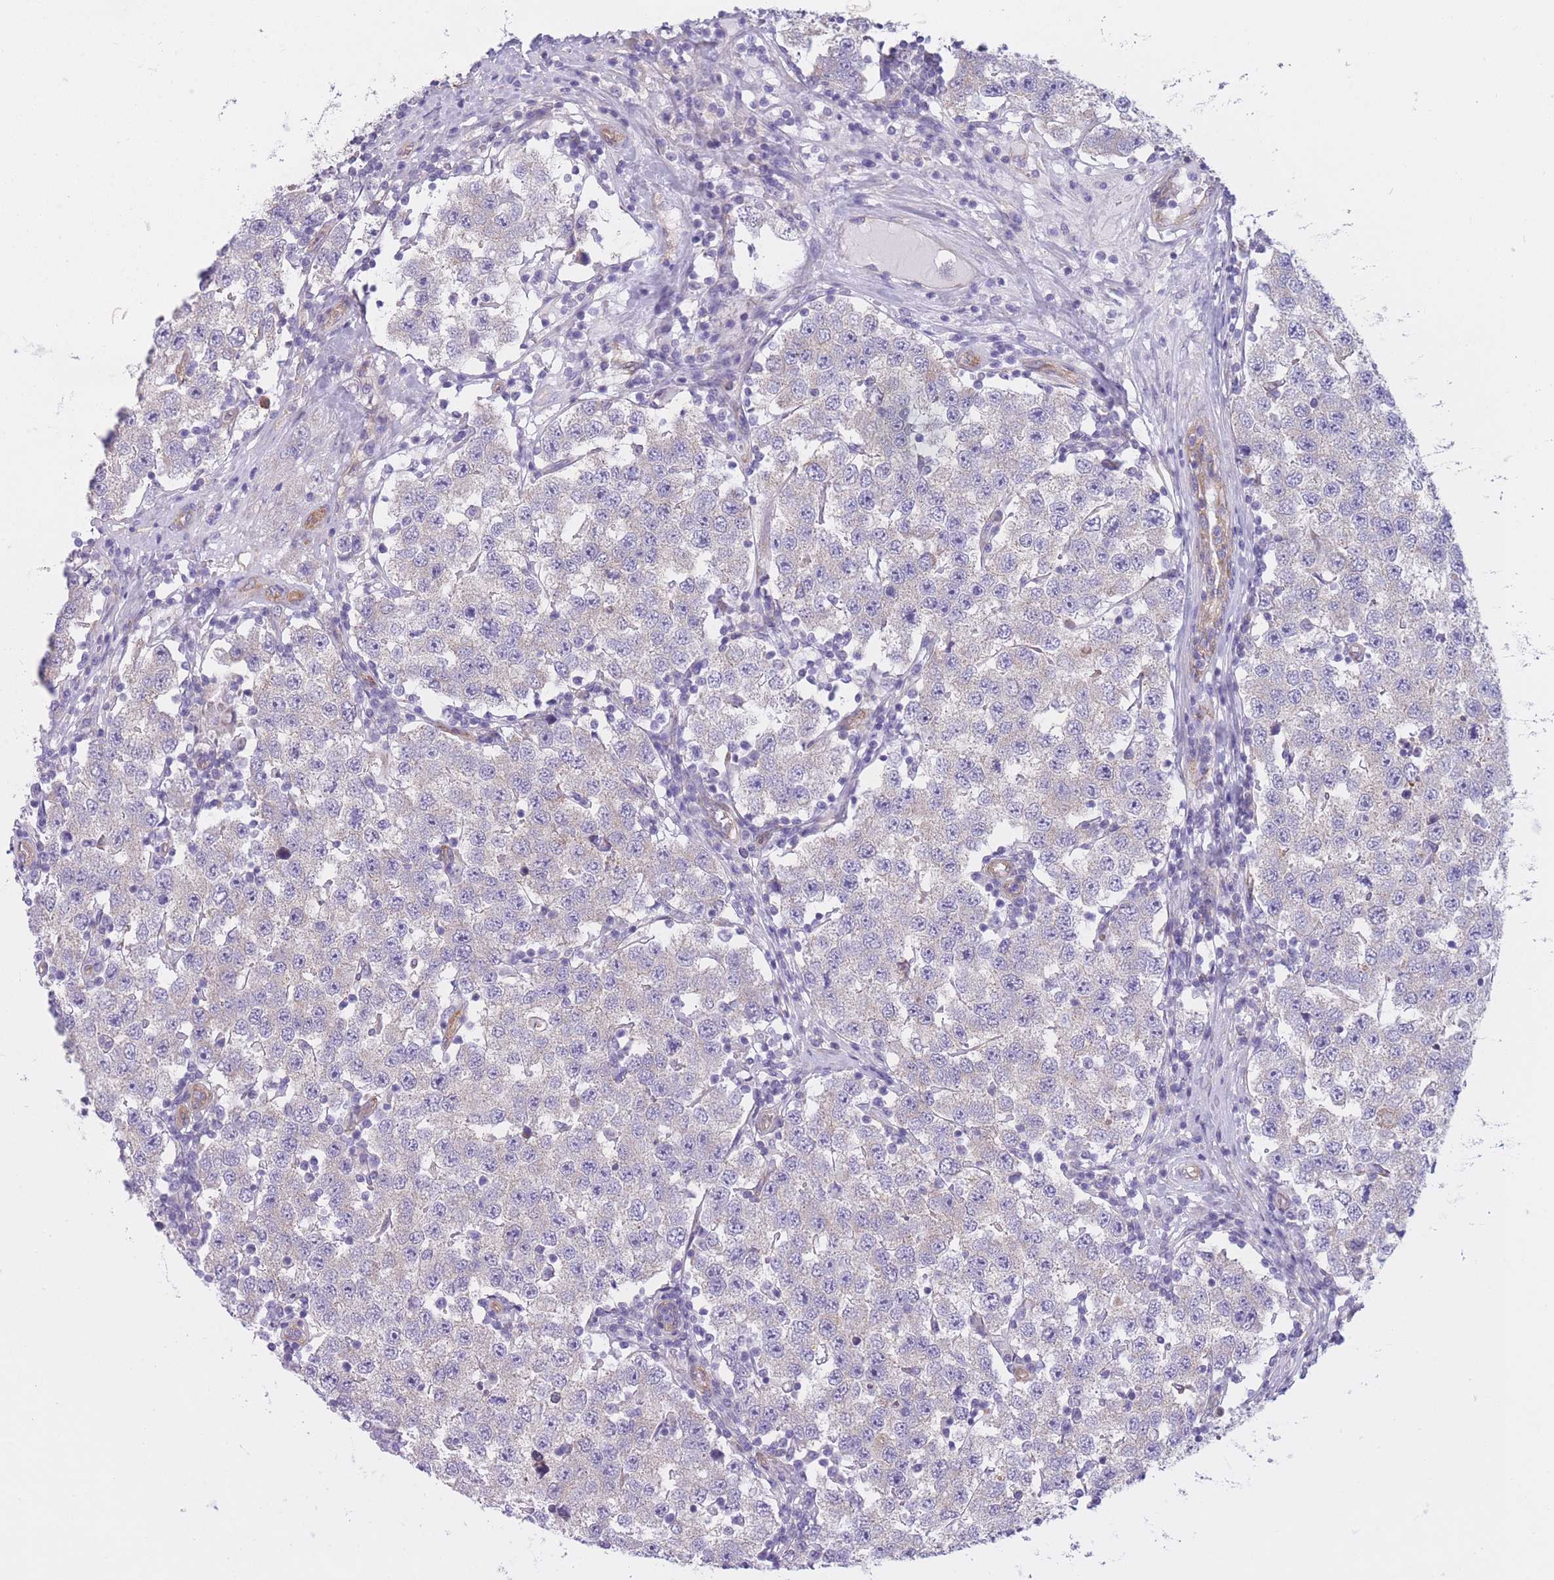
{"staining": {"intensity": "negative", "quantity": "none", "location": "none"}, "tissue": "testis cancer", "cell_type": "Tumor cells", "image_type": "cancer", "snomed": [{"axis": "morphology", "description": "Seminoma, NOS"}, {"axis": "topography", "description": "Testis"}], "caption": "Tumor cells are negative for brown protein staining in testis cancer (seminoma).", "gene": "SERPINB3", "patient": {"sex": "male", "age": 34}}